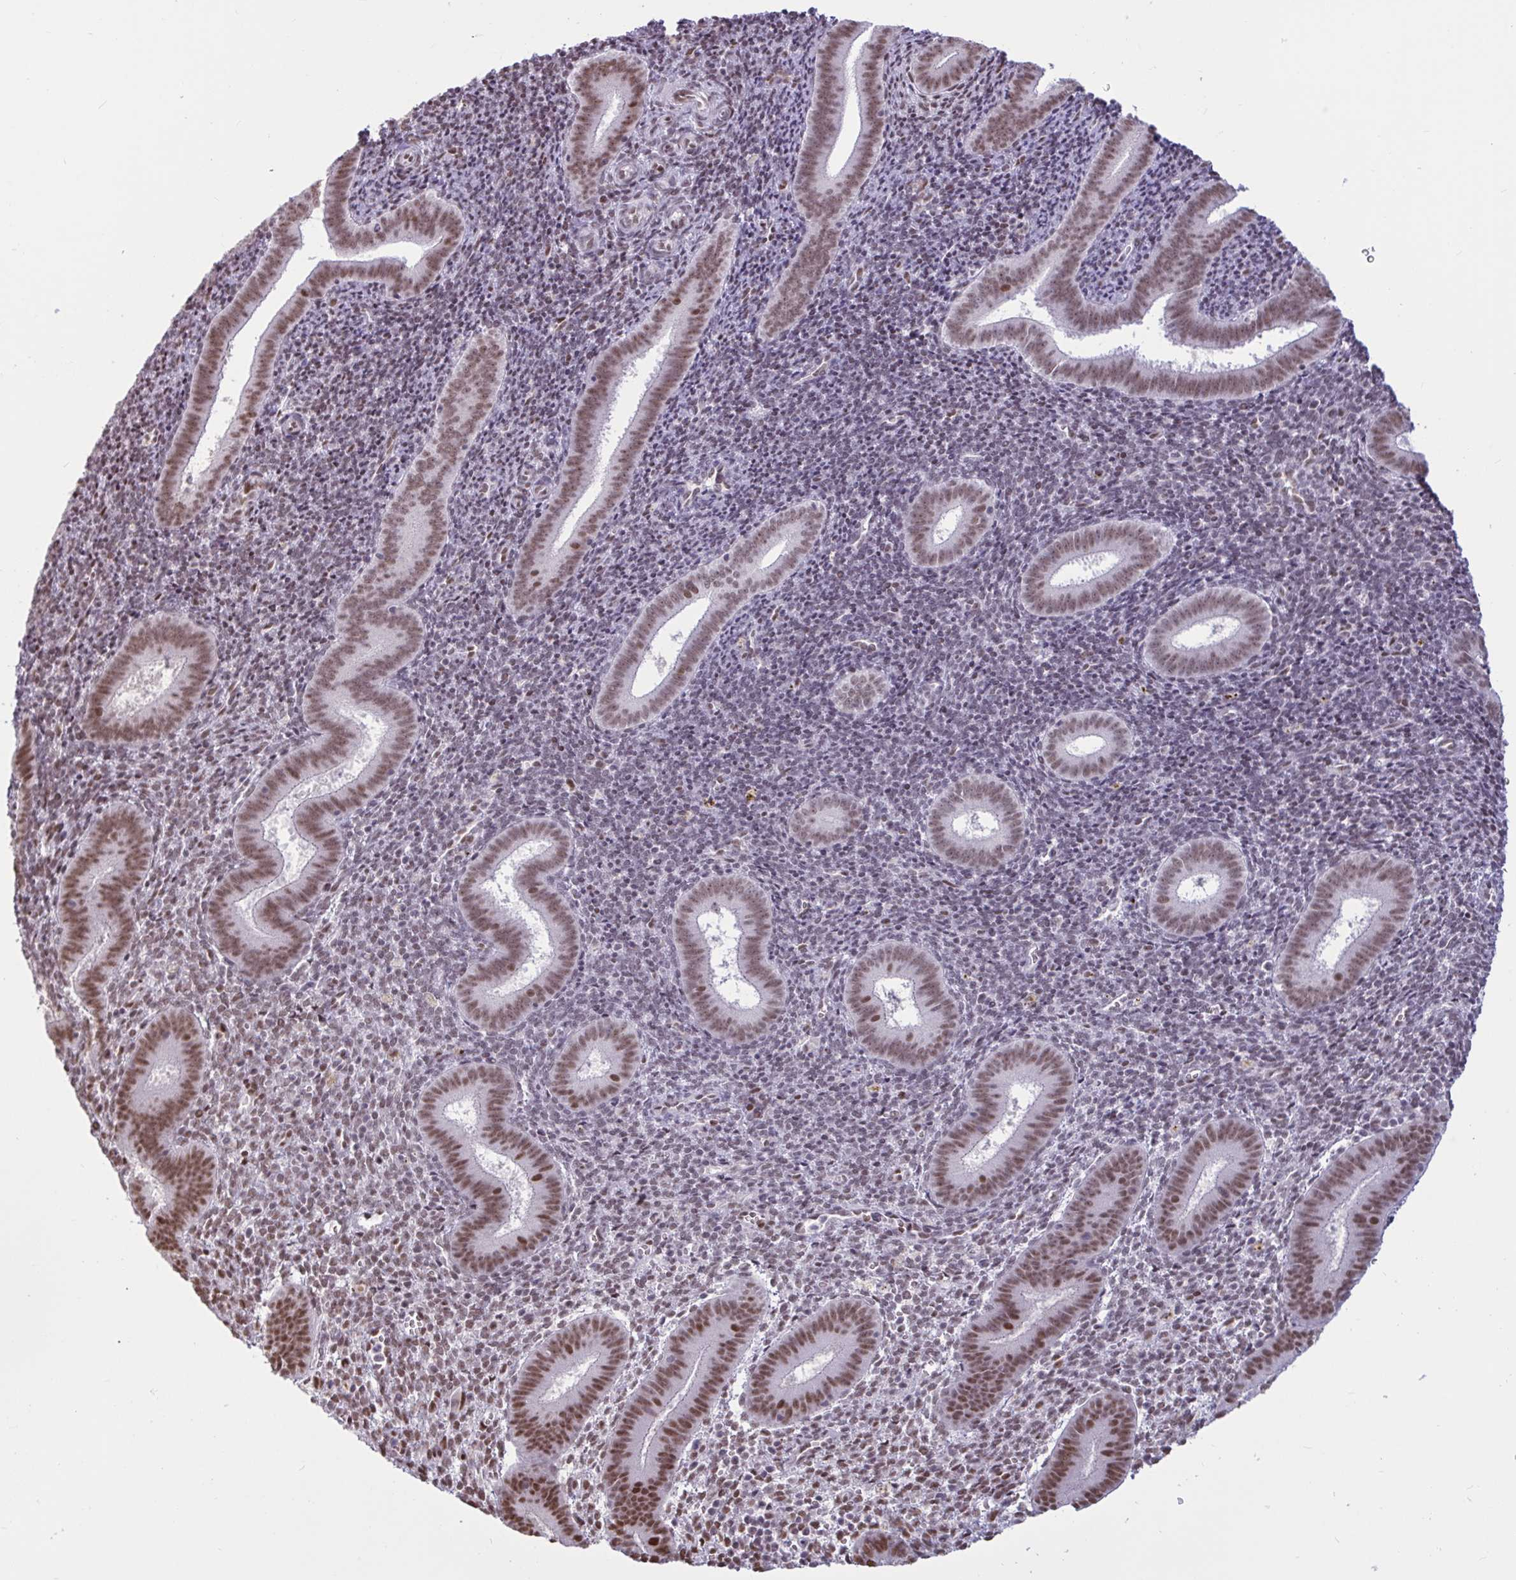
{"staining": {"intensity": "moderate", "quantity": "25%-75%", "location": "nuclear"}, "tissue": "endometrium", "cell_type": "Cells in endometrial stroma", "image_type": "normal", "snomed": [{"axis": "morphology", "description": "Normal tissue, NOS"}, {"axis": "topography", "description": "Endometrium"}], "caption": "Immunohistochemical staining of normal endometrium exhibits moderate nuclear protein expression in approximately 25%-75% of cells in endometrial stroma.", "gene": "CBFA2T2", "patient": {"sex": "female", "age": 25}}